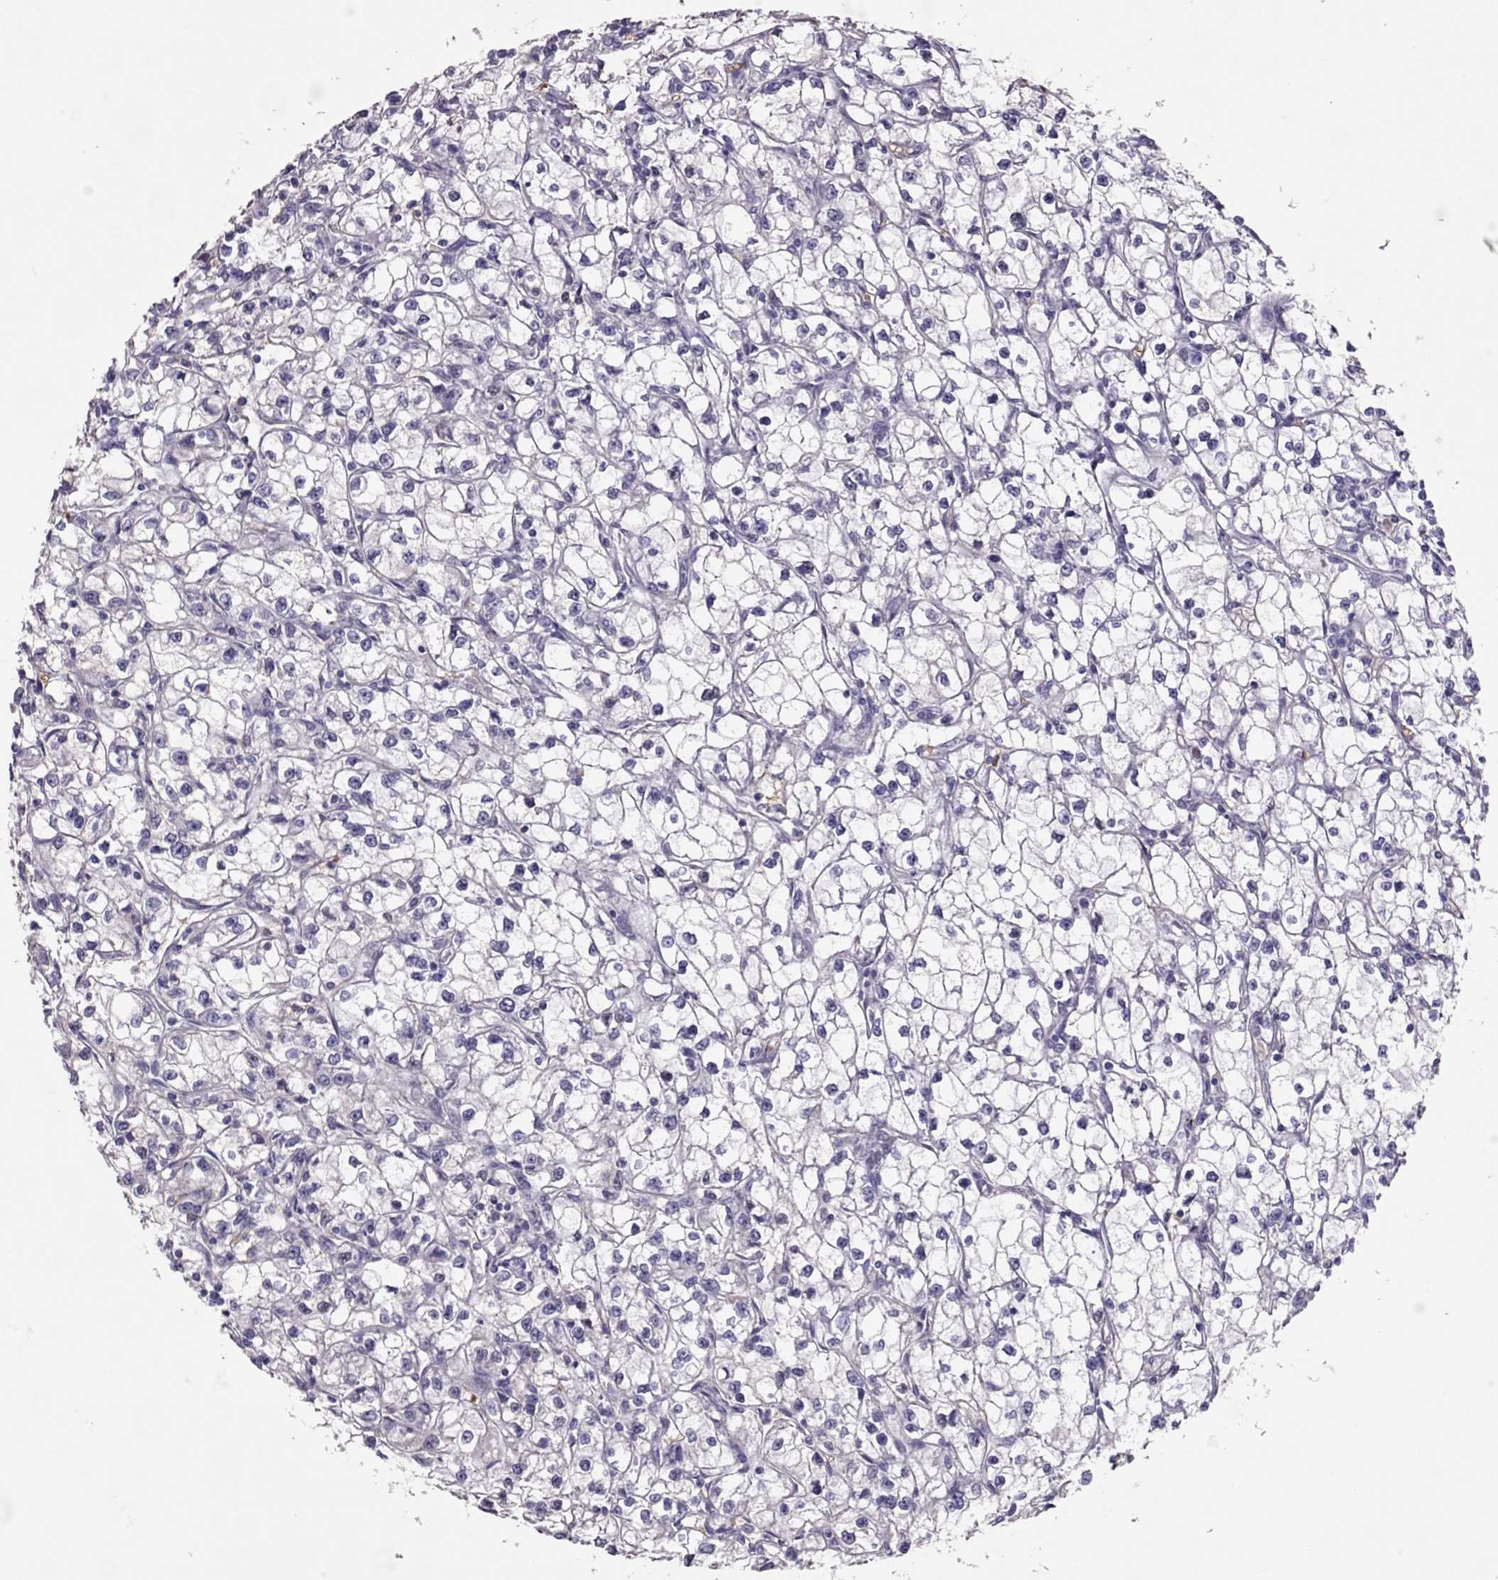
{"staining": {"intensity": "negative", "quantity": "none", "location": "none"}, "tissue": "renal cancer", "cell_type": "Tumor cells", "image_type": "cancer", "snomed": [{"axis": "morphology", "description": "Adenocarcinoma, NOS"}, {"axis": "topography", "description": "Kidney"}], "caption": "The micrograph exhibits no significant staining in tumor cells of renal adenocarcinoma.", "gene": "RHD", "patient": {"sex": "male", "age": 67}}